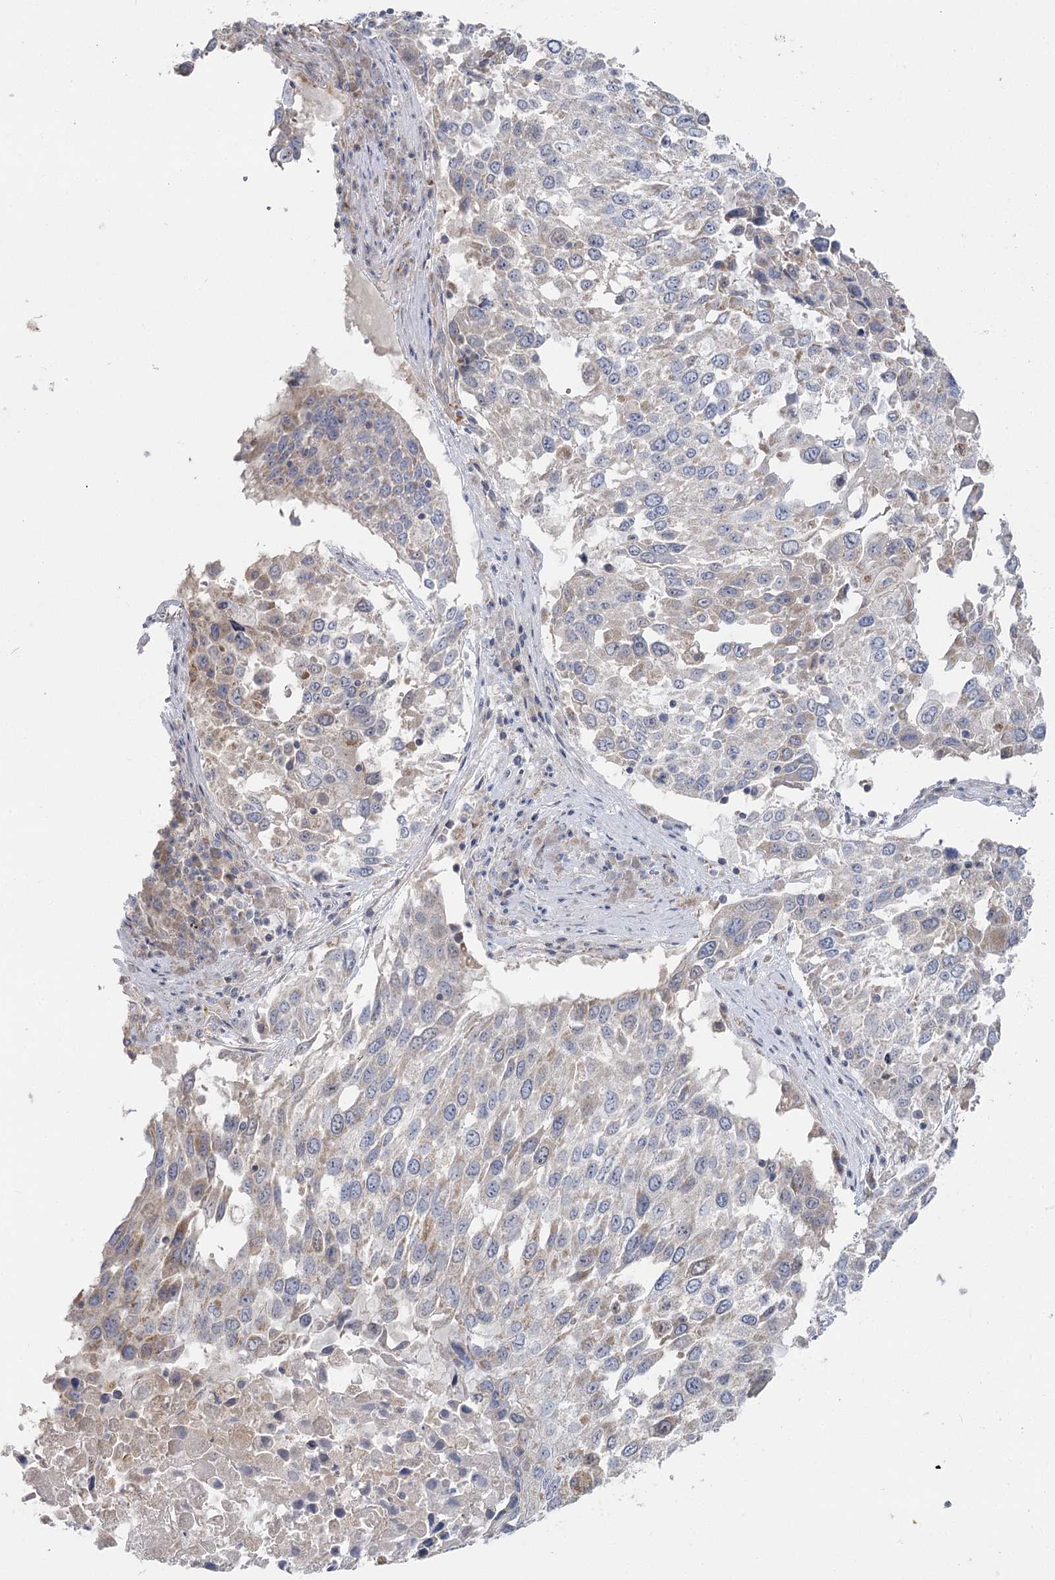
{"staining": {"intensity": "weak", "quantity": "25%-75%", "location": "cytoplasmic/membranous"}, "tissue": "lung cancer", "cell_type": "Tumor cells", "image_type": "cancer", "snomed": [{"axis": "morphology", "description": "Squamous cell carcinoma, NOS"}, {"axis": "topography", "description": "Lung"}], "caption": "Brown immunohistochemical staining in lung cancer displays weak cytoplasmic/membranous staining in approximately 25%-75% of tumor cells. (DAB IHC, brown staining for protein, blue staining for nuclei).", "gene": "TMEM187", "patient": {"sex": "male", "age": 65}}